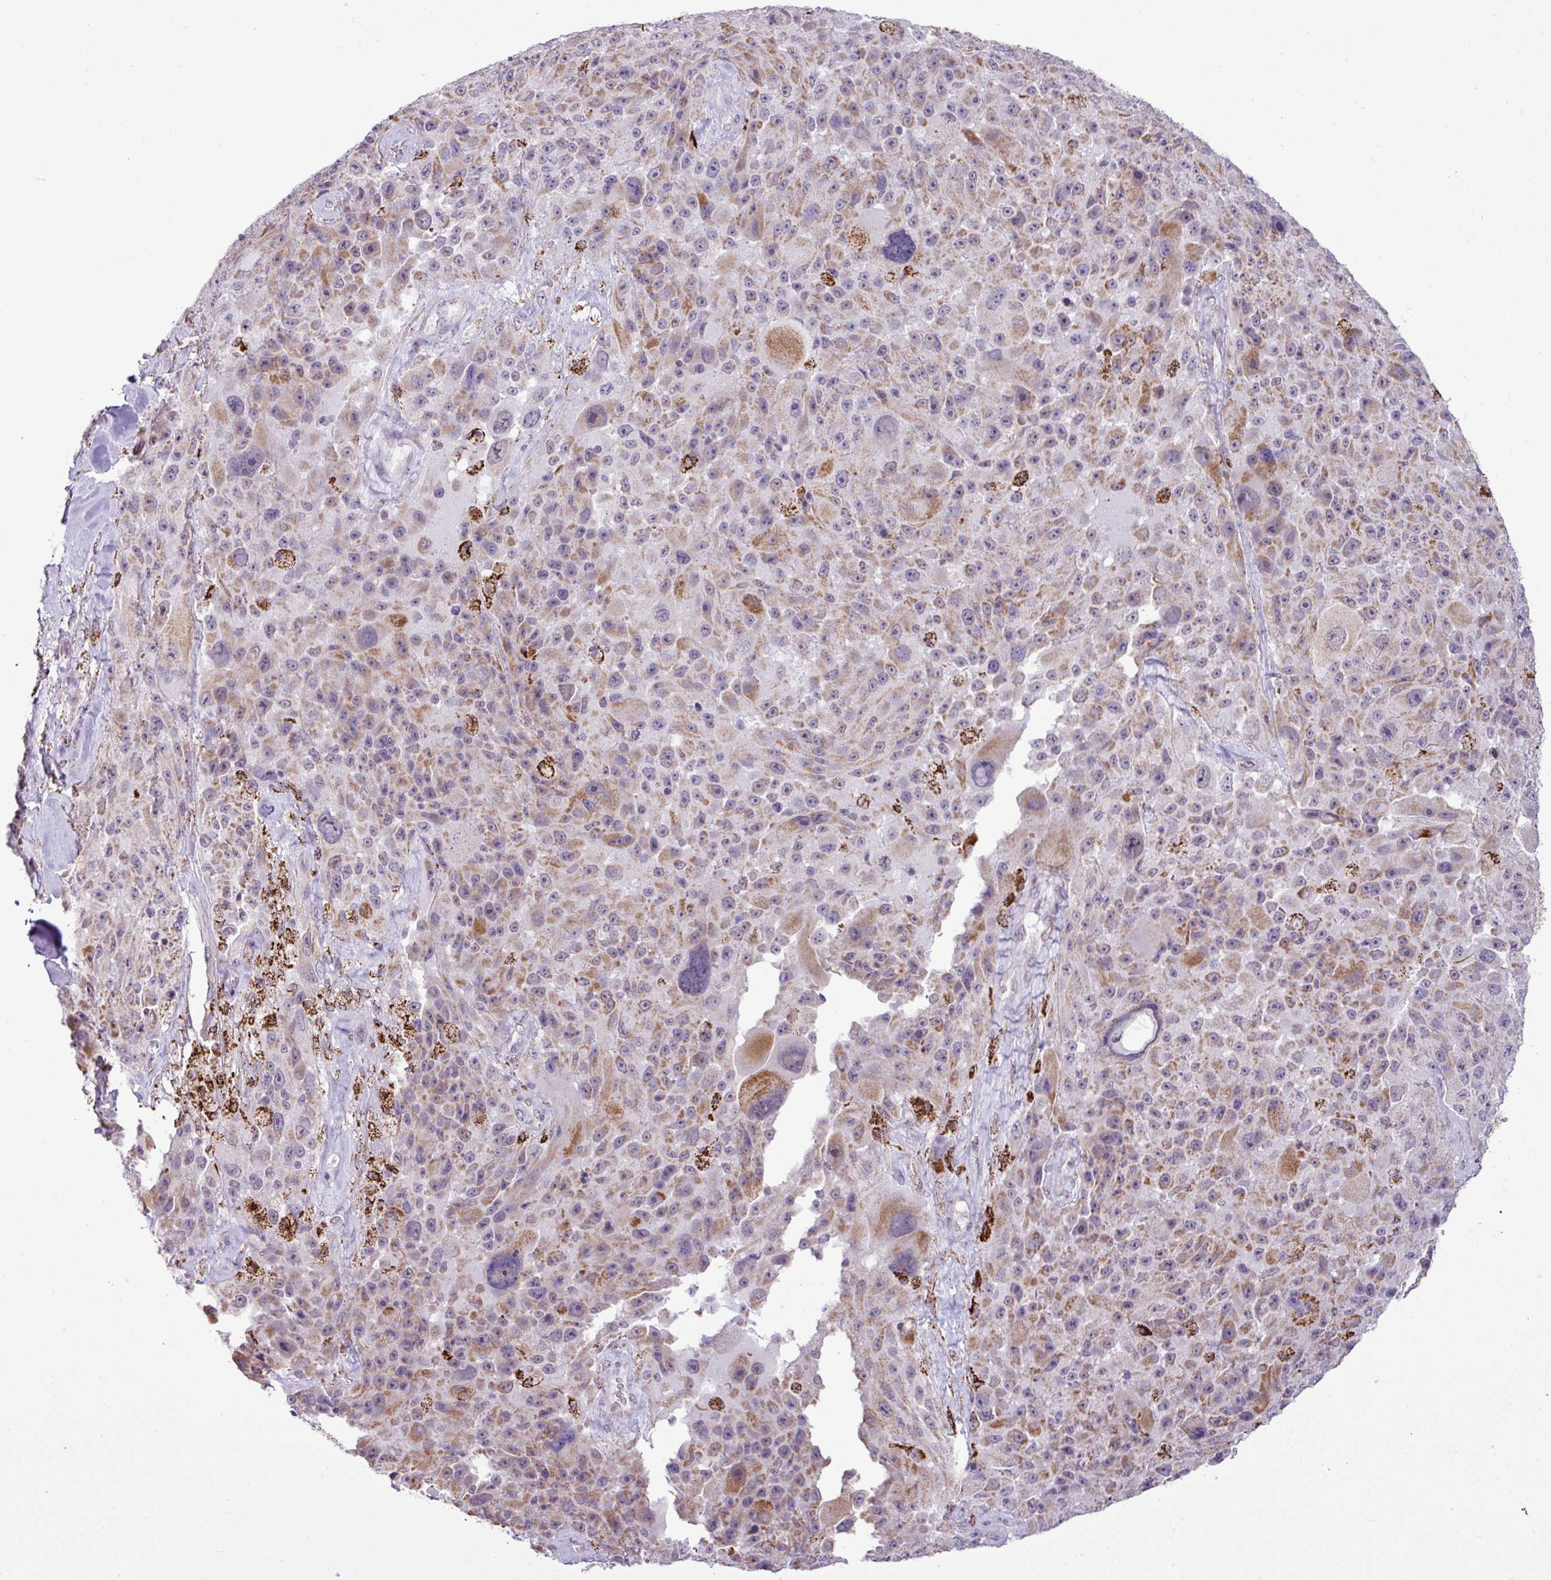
{"staining": {"intensity": "weak", "quantity": "25%-75%", "location": "cytoplasmic/membranous"}, "tissue": "melanoma", "cell_type": "Tumor cells", "image_type": "cancer", "snomed": [{"axis": "morphology", "description": "Malignant melanoma, Metastatic site"}, {"axis": "topography", "description": "Lymph node"}], "caption": "Tumor cells exhibit low levels of weak cytoplasmic/membranous staining in approximately 25%-75% of cells in human melanoma. (brown staining indicates protein expression, while blue staining denotes nuclei).", "gene": "SGPP1", "patient": {"sex": "male", "age": 62}}